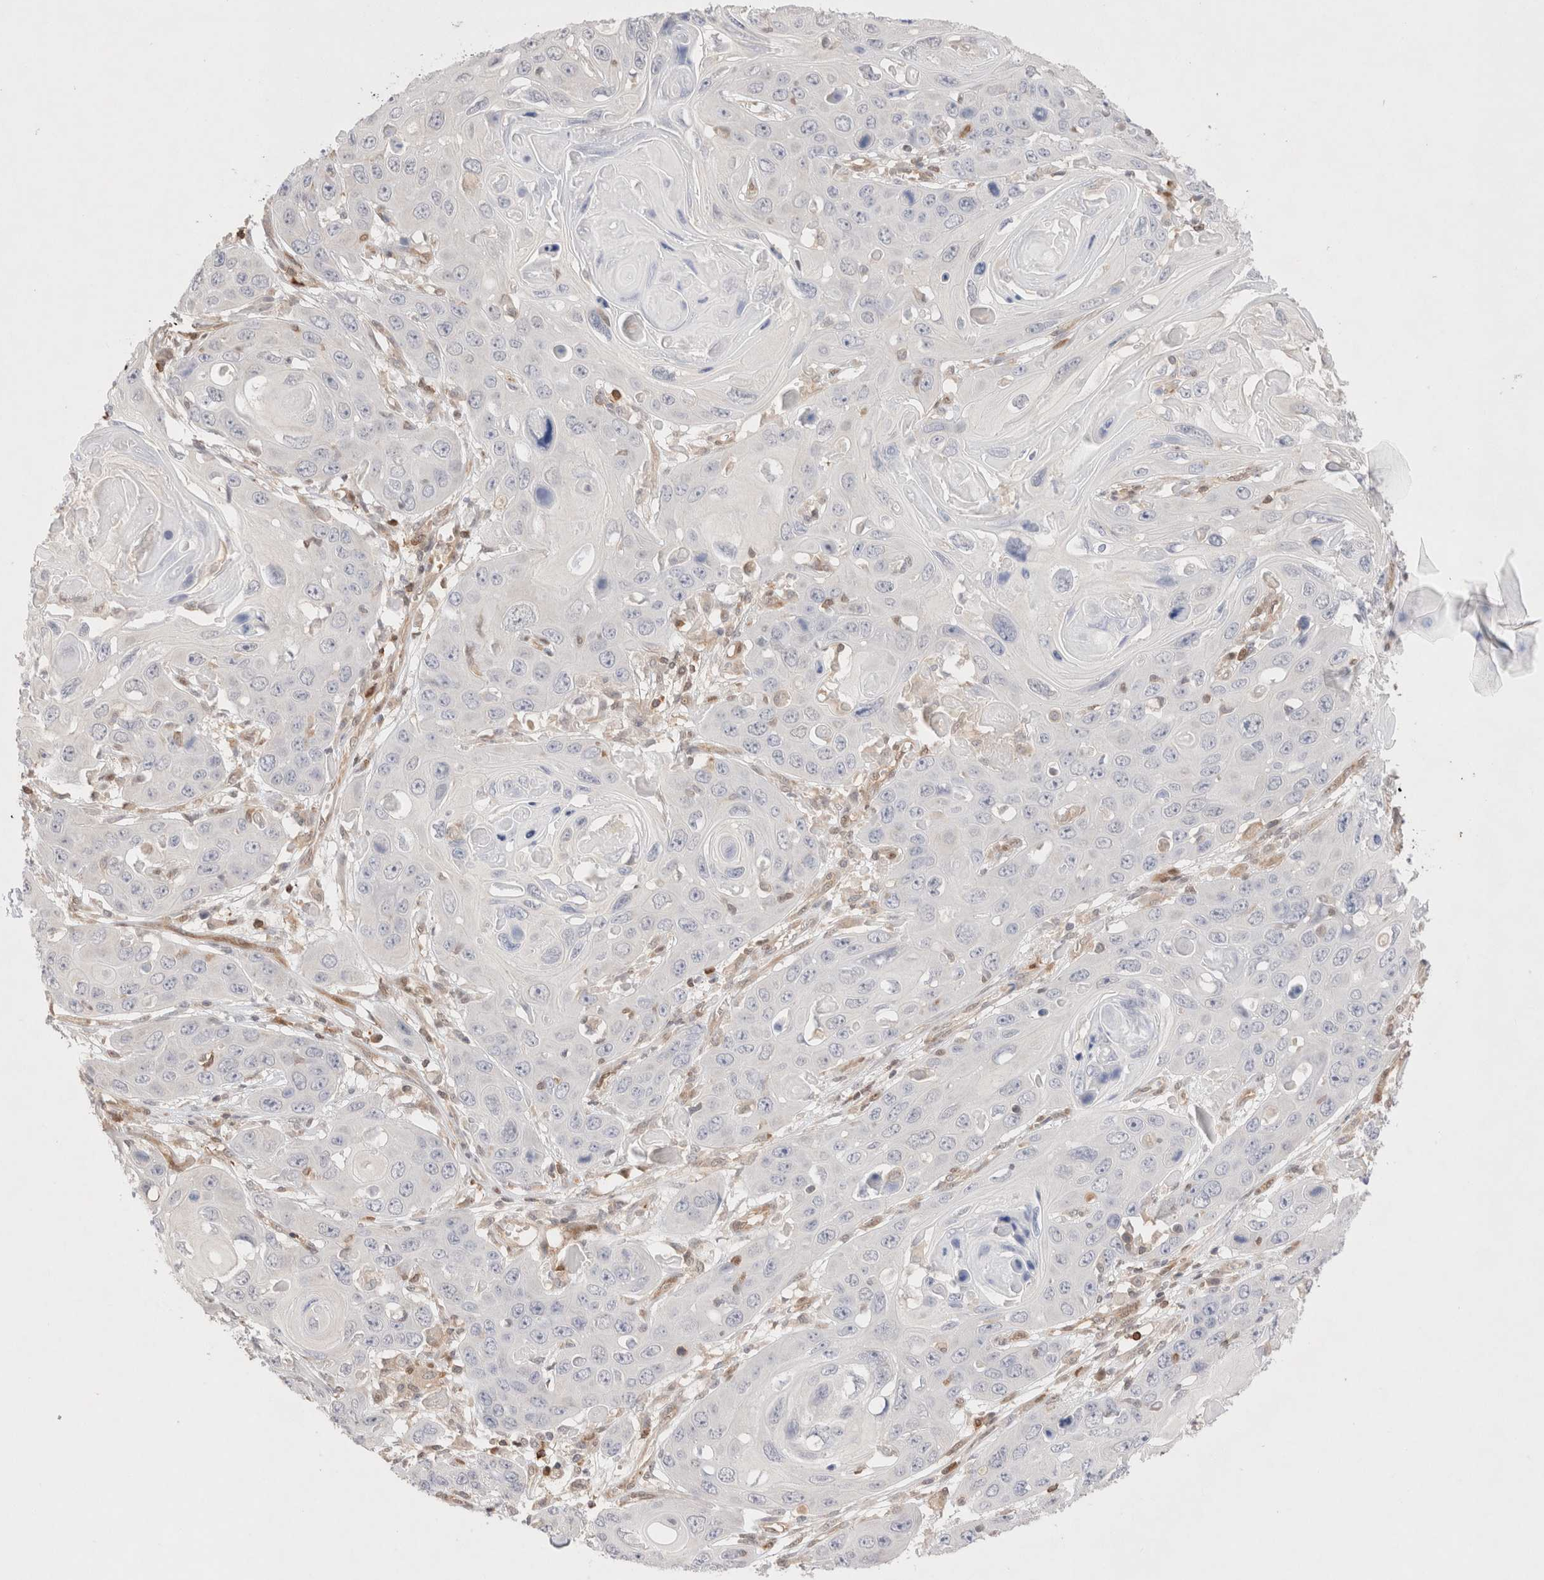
{"staining": {"intensity": "negative", "quantity": "none", "location": "none"}, "tissue": "skin cancer", "cell_type": "Tumor cells", "image_type": "cancer", "snomed": [{"axis": "morphology", "description": "Squamous cell carcinoma, NOS"}, {"axis": "topography", "description": "Skin"}], "caption": "High magnification brightfield microscopy of squamous cell carcinoma (skin) stained with DAB (brown) and counterstained with hematoxylin (blue): tumor cells show no significant positivity.", "gene": "STARD10", "patient": {"sex": "male", "age": 55}}